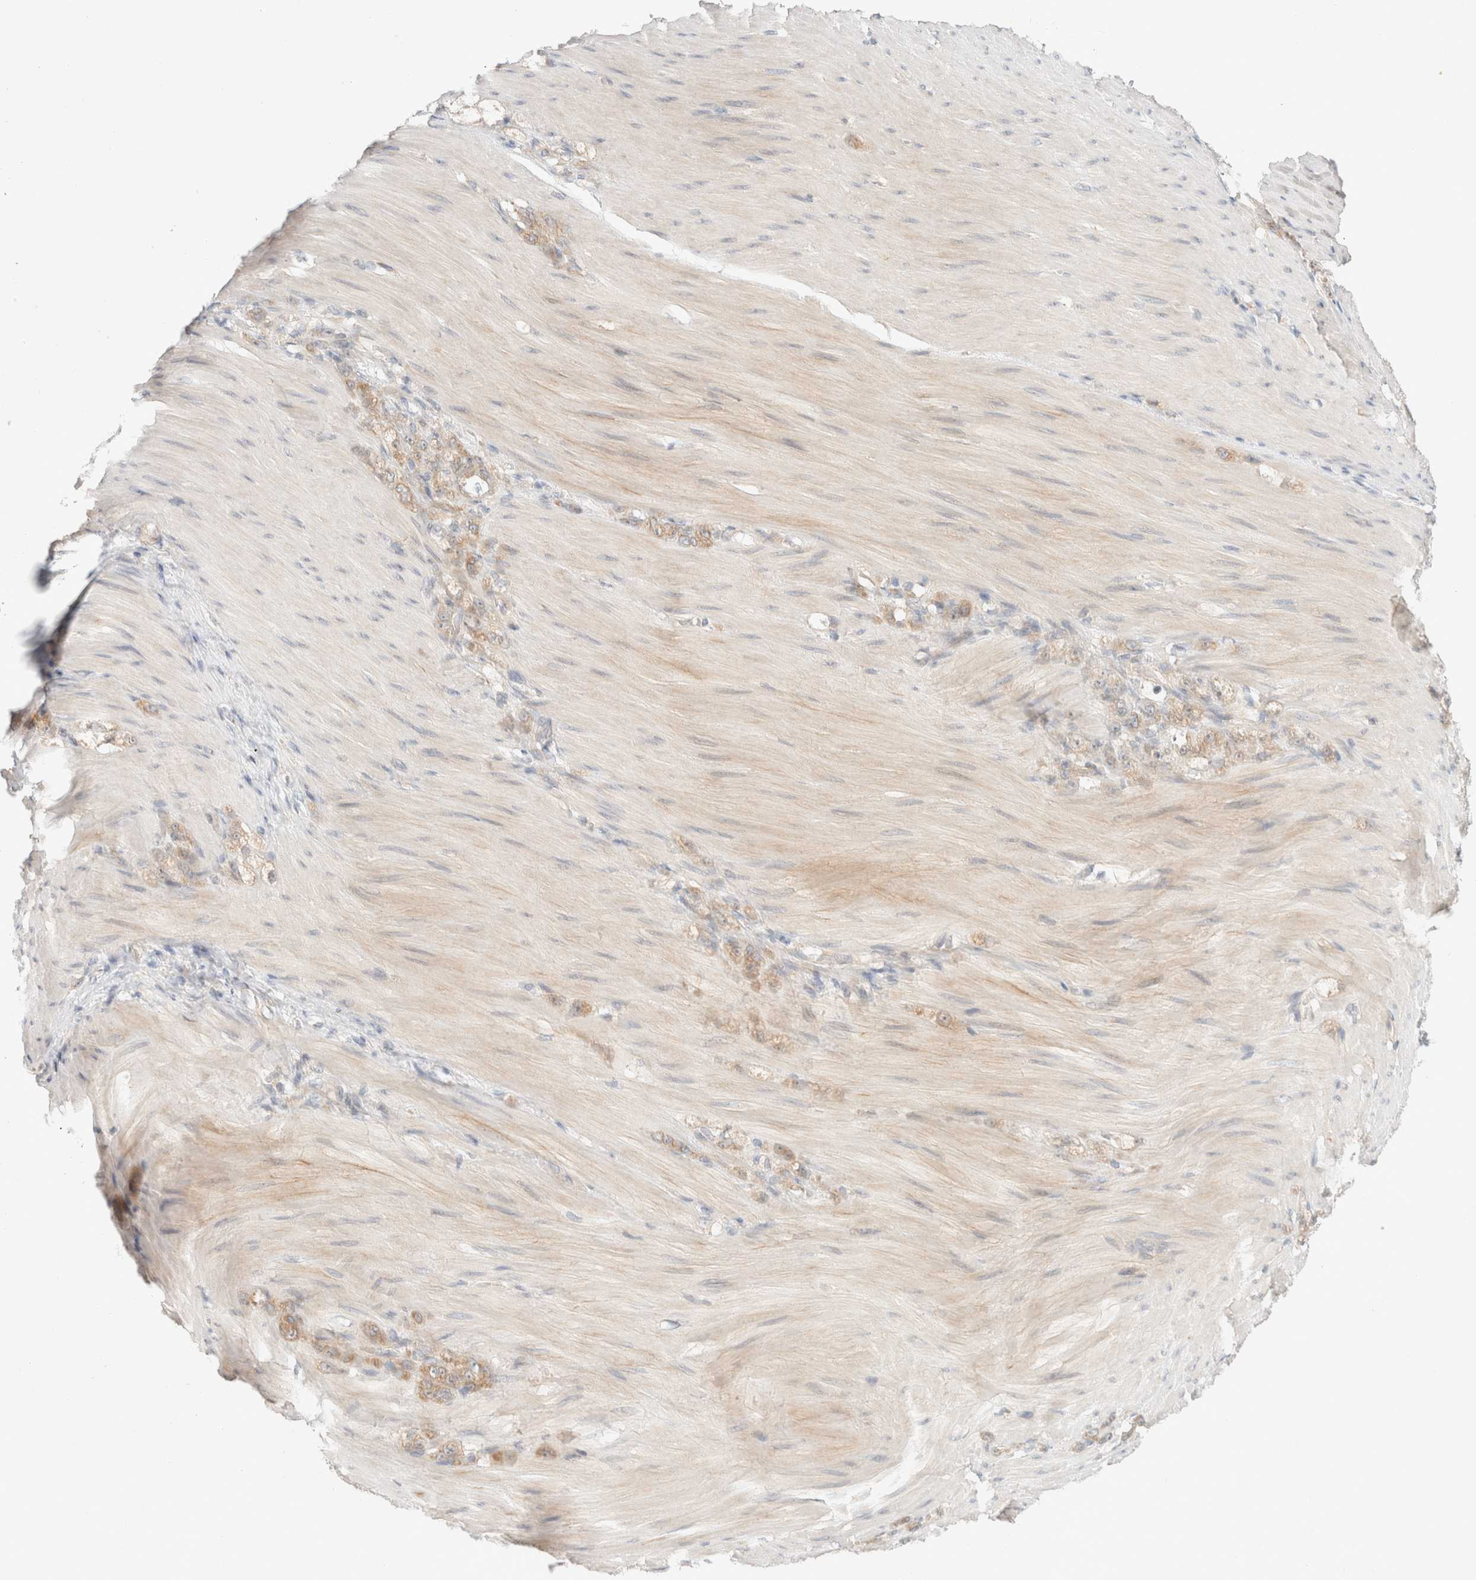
{"staining": {"intensity": "weak", "quantity": ">75%", "location": "cytoplasmic/membranous"}, "tissue": "stomach cancer", "cell_type": "Tumor cells", "image_type": "cancer", "snomed": [{"axis": "morphology", "description": "Normal tissue, NOS"}, {"axis": "morphology", "description": "Adenocarcinoma, NOS"}, {"axis": "topography", "description": "Stomach"}], "caption": "Adenocarcinoma (stomach) stained with DAB (3,3'-diaminobenzidine) immunohistochemistry (IHC) demonstrates low levels of weak cytoplasmic/membranous expression in approximately >75% of tumor cells.", "gene": "MARK3", "patient": {"sex": "male", "age": 82}}